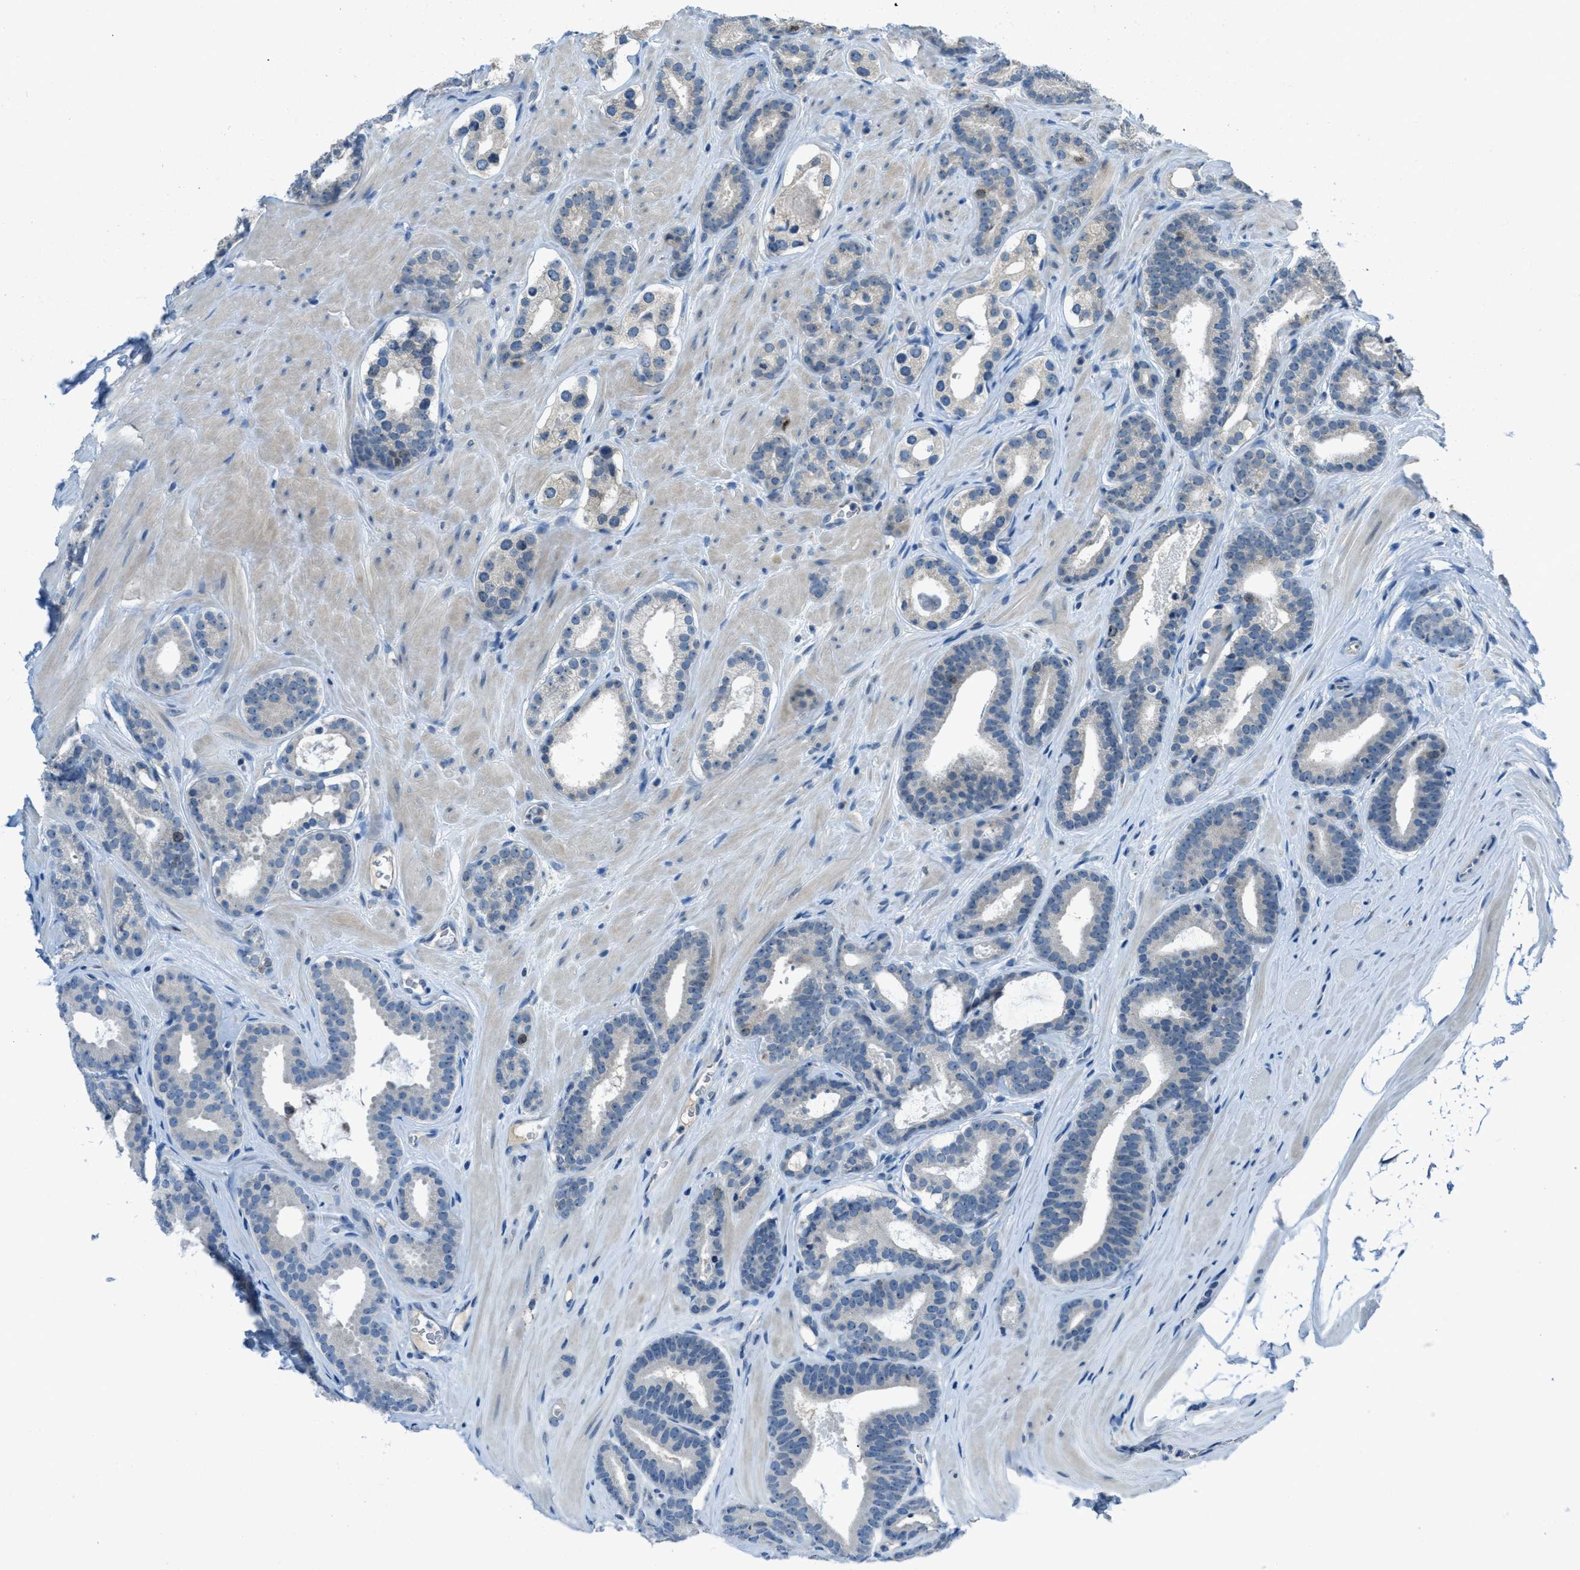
{"staining": {"intensity": "negative", "quantity": "none", "location": "none"}, "tissue": "prostate cancer", "cell_type": "Tumor cells", "image_type": "cancer", "snomed": [{"axis": "morphology", "description": "Adenocarcinoma, High grade"}, {"axis": "topography", "description": "Prostate"}], "caption": "Immunohistochemical staining of human prostate cancer displays no significant staining in tumor cells. (DAB immunohistochemistry visualized using brightfield microscopy, high magnification).", "gene": "MIS18A", "patient": {"sex": "male", "age": 60}}